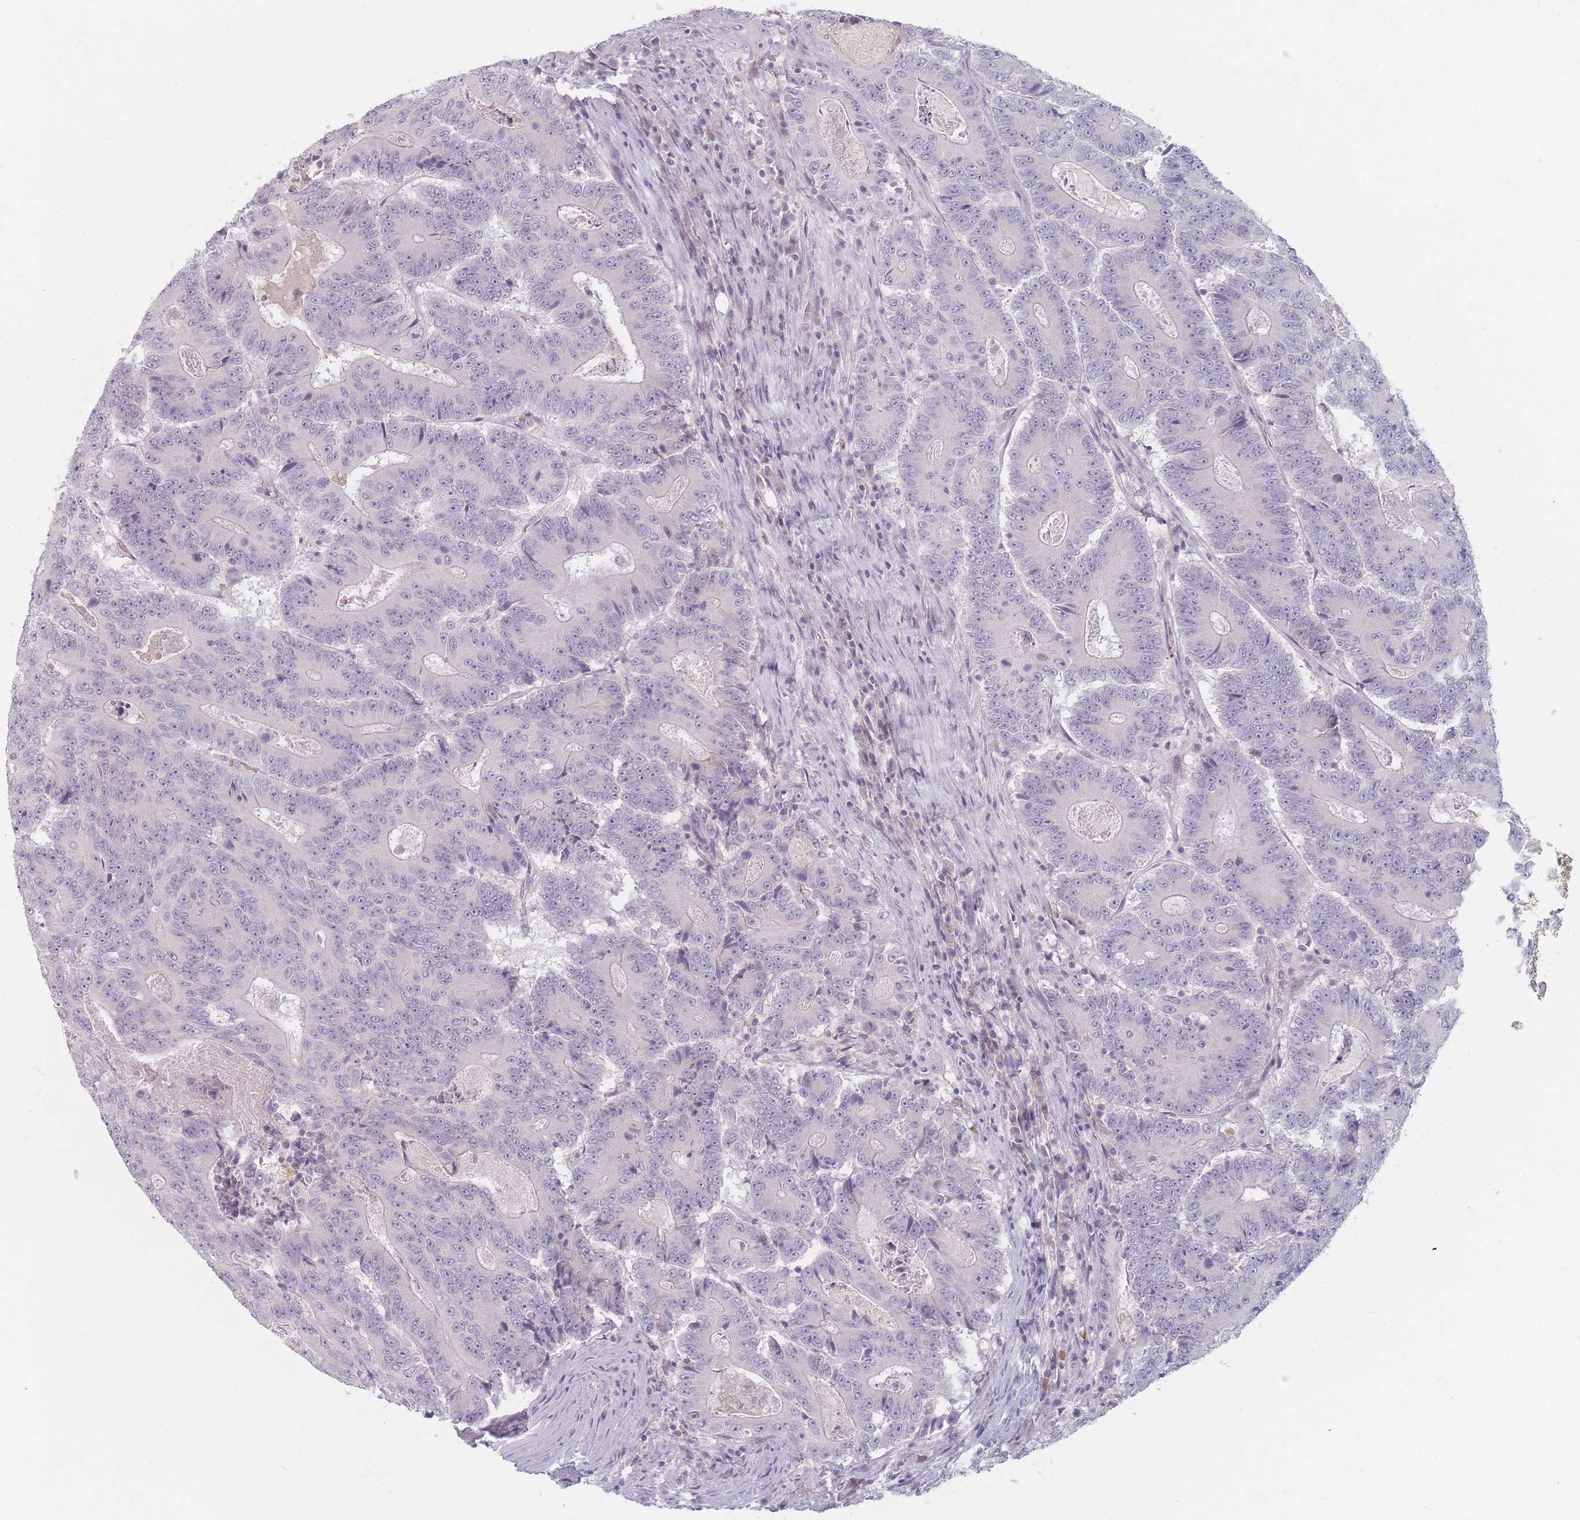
{"staining": {"intensity": "negative", "quantity": "none", "location": "none"}, "tissue": "colorectal cancer", "cell_type": "Tumor cells", "image_type": "cancer", "snomed": [{"axis": "morphology", "description": "Adenocarcinoma, NOS"}, {"axis": "topography", "description": "Colon"}], "caption": "Tumor cells show no significant staining in colorectal cancer (adenocarcinoma).", "gene": "TMOD1", "patient": {"sex": "male", "age": 83}}